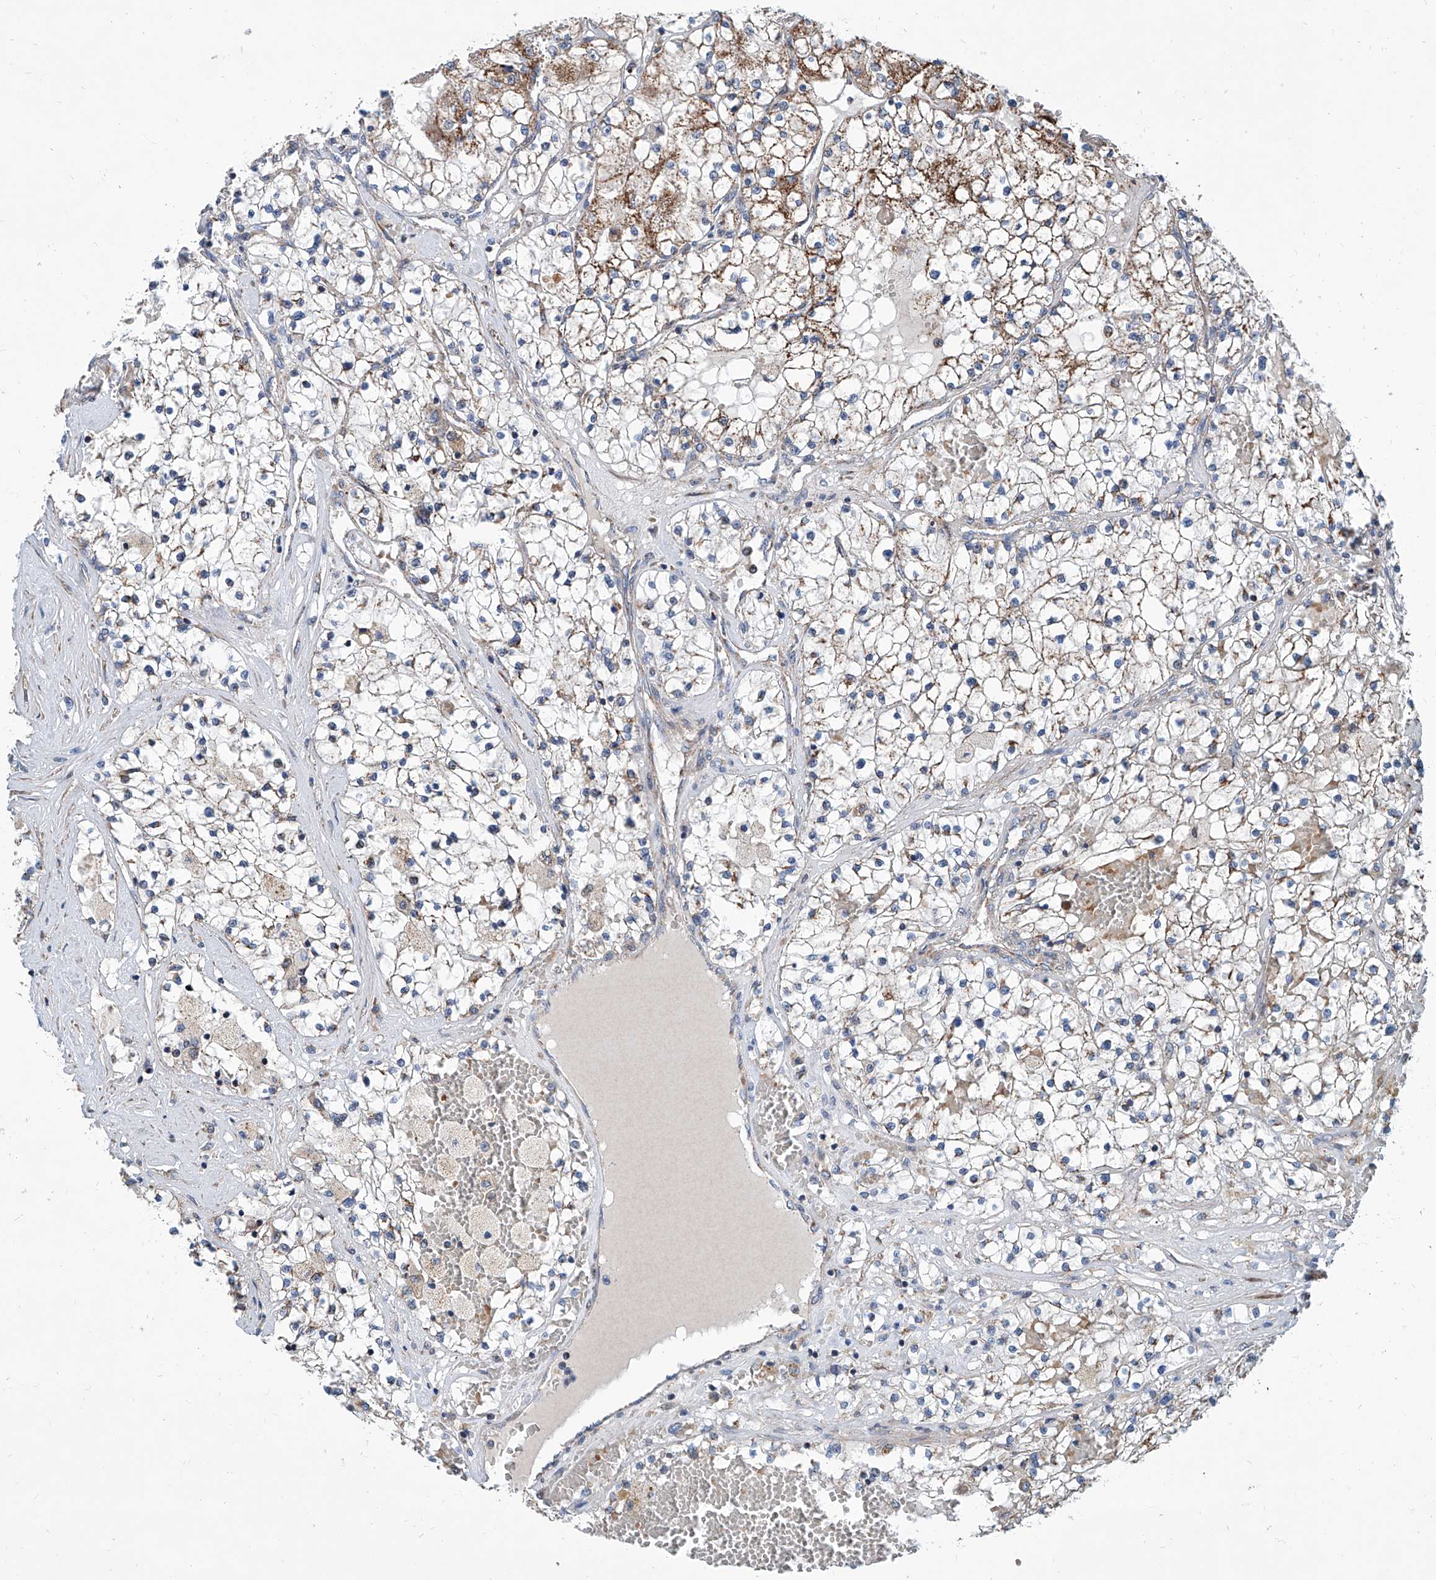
{"staining": {"intensity": "weak", "quantity": "25%-75%", "location": "cytoplasmic/membranous"}, "tissue": "renal cancer", "cell_type": "Tumor cells", "image_type": "cancer", "snomed": [{"axis": "morphology", "description": "Normal tissue, NOS"}, {"axis": "morphology", "description": "Adenocarcinoma, NOS"}, {"axis": "topography", "description": "Kidney"}], "caption": "IHC staining of renal cancer, which displays low levels of weak cytoplasmic/membranous positivity in approximately 25%-75% of tumor cells indicating weak cytoplasmic/membranous protein expression. The staining was performed using DAB (brown) for protein detection and nuclei were counterstained in hematoxylin (blue).", "gene": "USP48", "patient": {"sex": "male", "age": 68}}